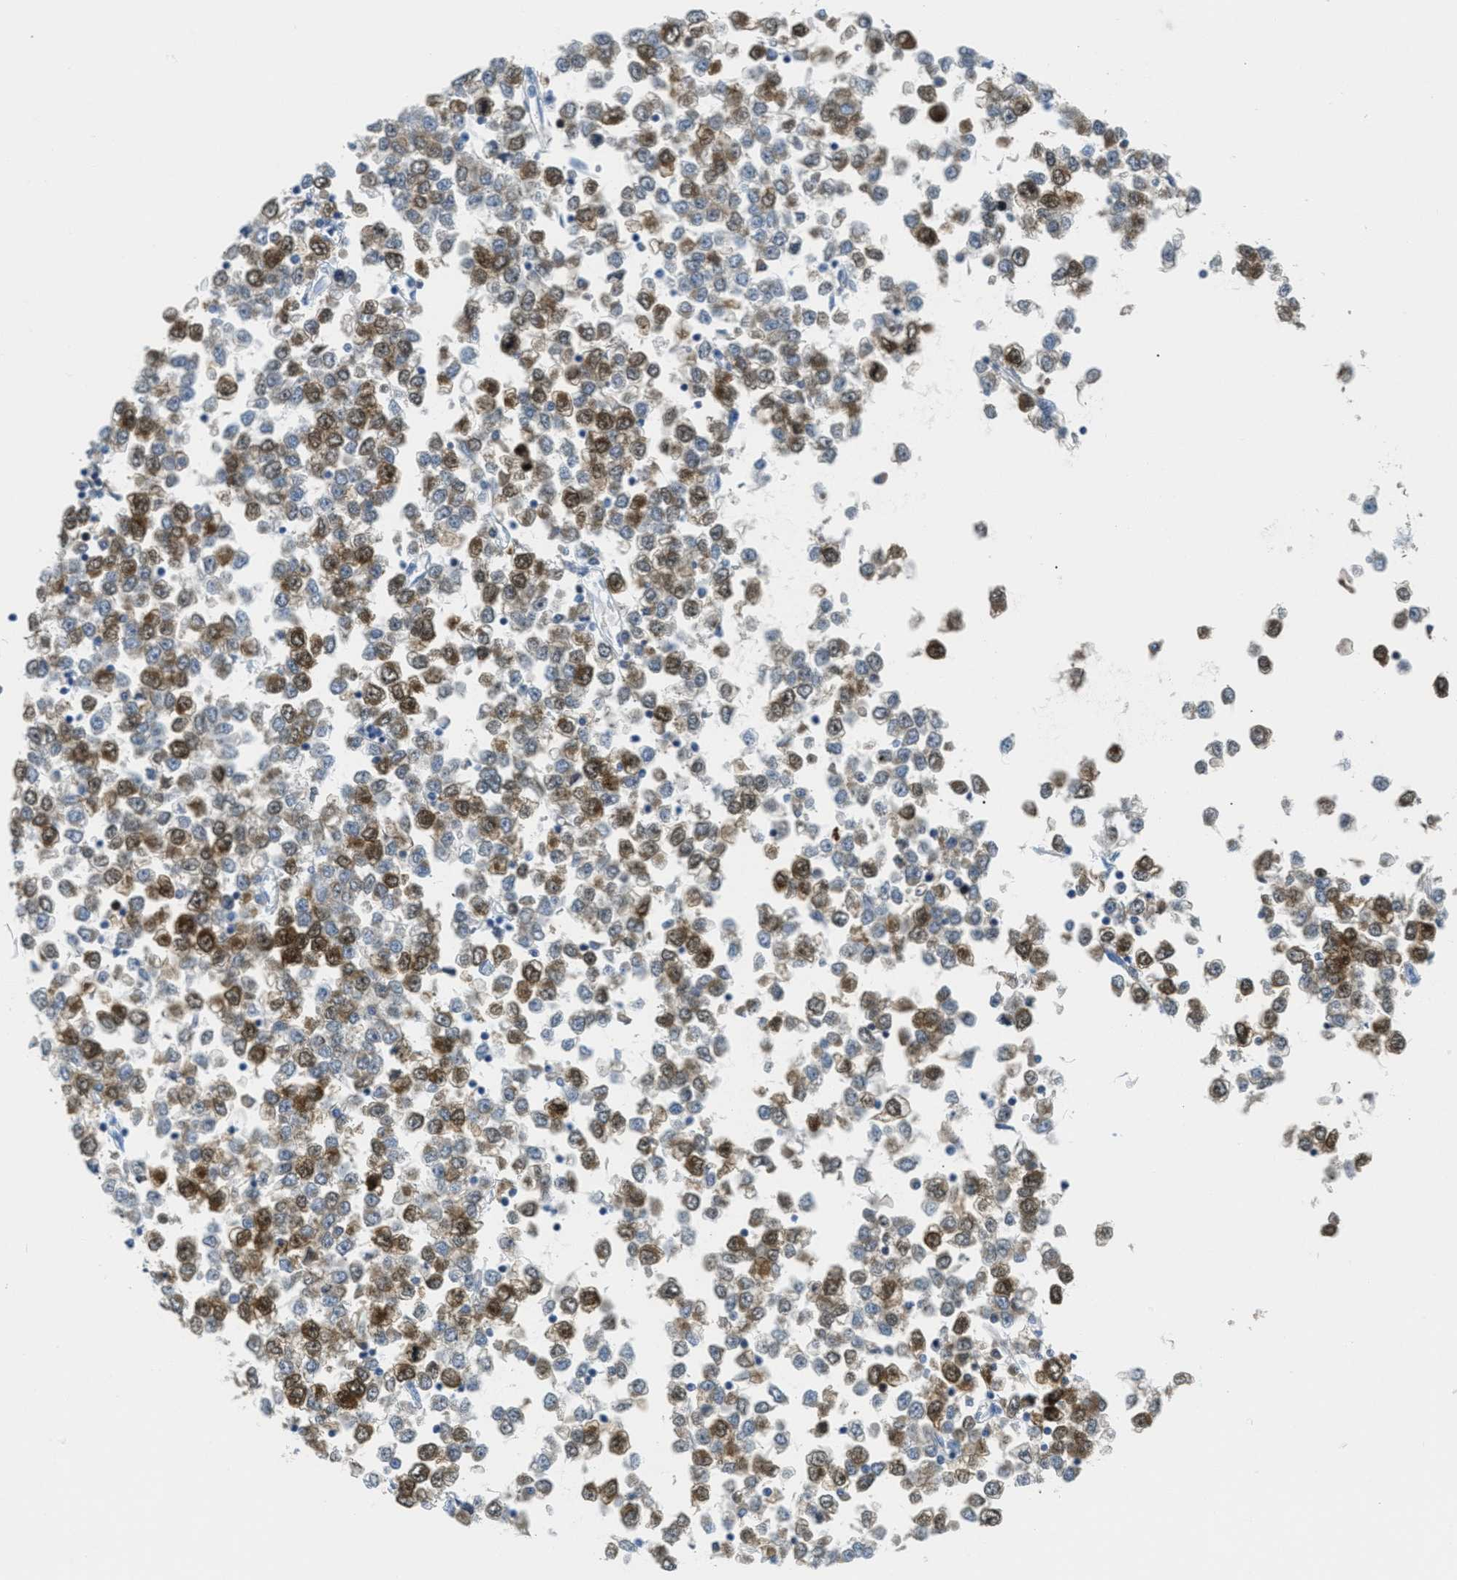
{"staining": {"intensity": "moderate", "quantity": ">75%", "location": "cytoplasmic/membranous,nuclear"}, "tissue": "testis cancer", "cell_type": "Tumor cells", "image_type": "cancer", "snomed": [{"axis": "morphology", "description": "Seminoma, NOS"}, {"axis": "topography", "description": "Testis"}], "caption": "A micrograph of human testis cancer stained for a protein exhibits moderate cytoplasmic/membranous and nuclear brown staining in tumor cells. Immunohistochemistry (ihc) stains the protein of interest in brown and the nuclei are stained blue.", "gene": "ORC6", "patient": {"sex": "male", "age": 65}}